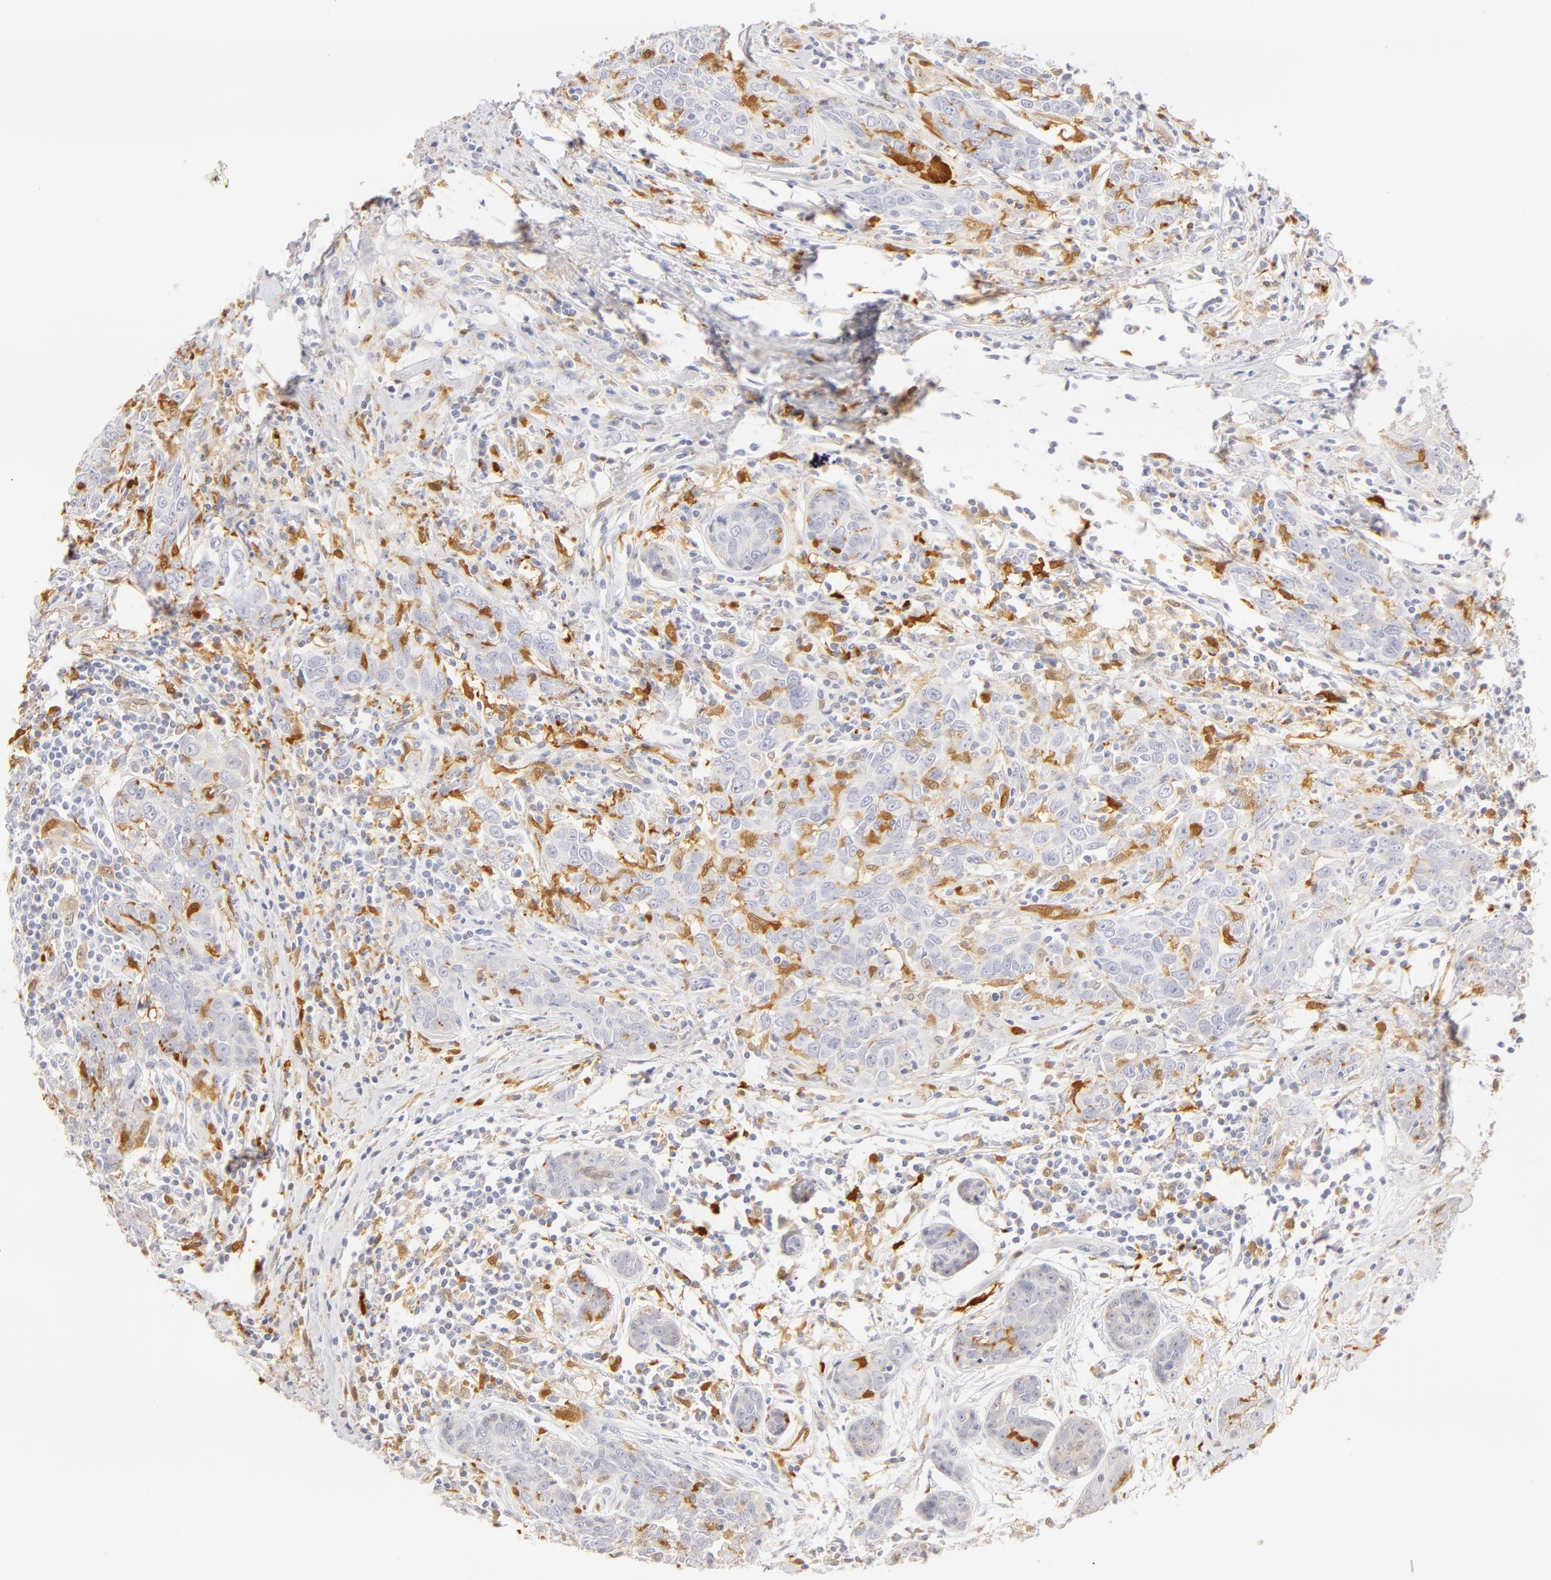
{"staining": {"intensity": "negative", "quantity": "none", "location": "none"}, "tissue": "breast cancer", "cell_type": "Tumor cells", "image_type": "cancer", "snomed": [{"axis": "morphology", "description": "Duct carcinoma"}, {"axis": "topography", "description": "Breast"}], "caption": "Human breast cancer (intraductal carcinoma) stained for a protein using immunohistochemistry (IHC) demonstrates no staining in tumor cells.", "gene": "CA2", "patient": {"sex": "female", "age": 50}}